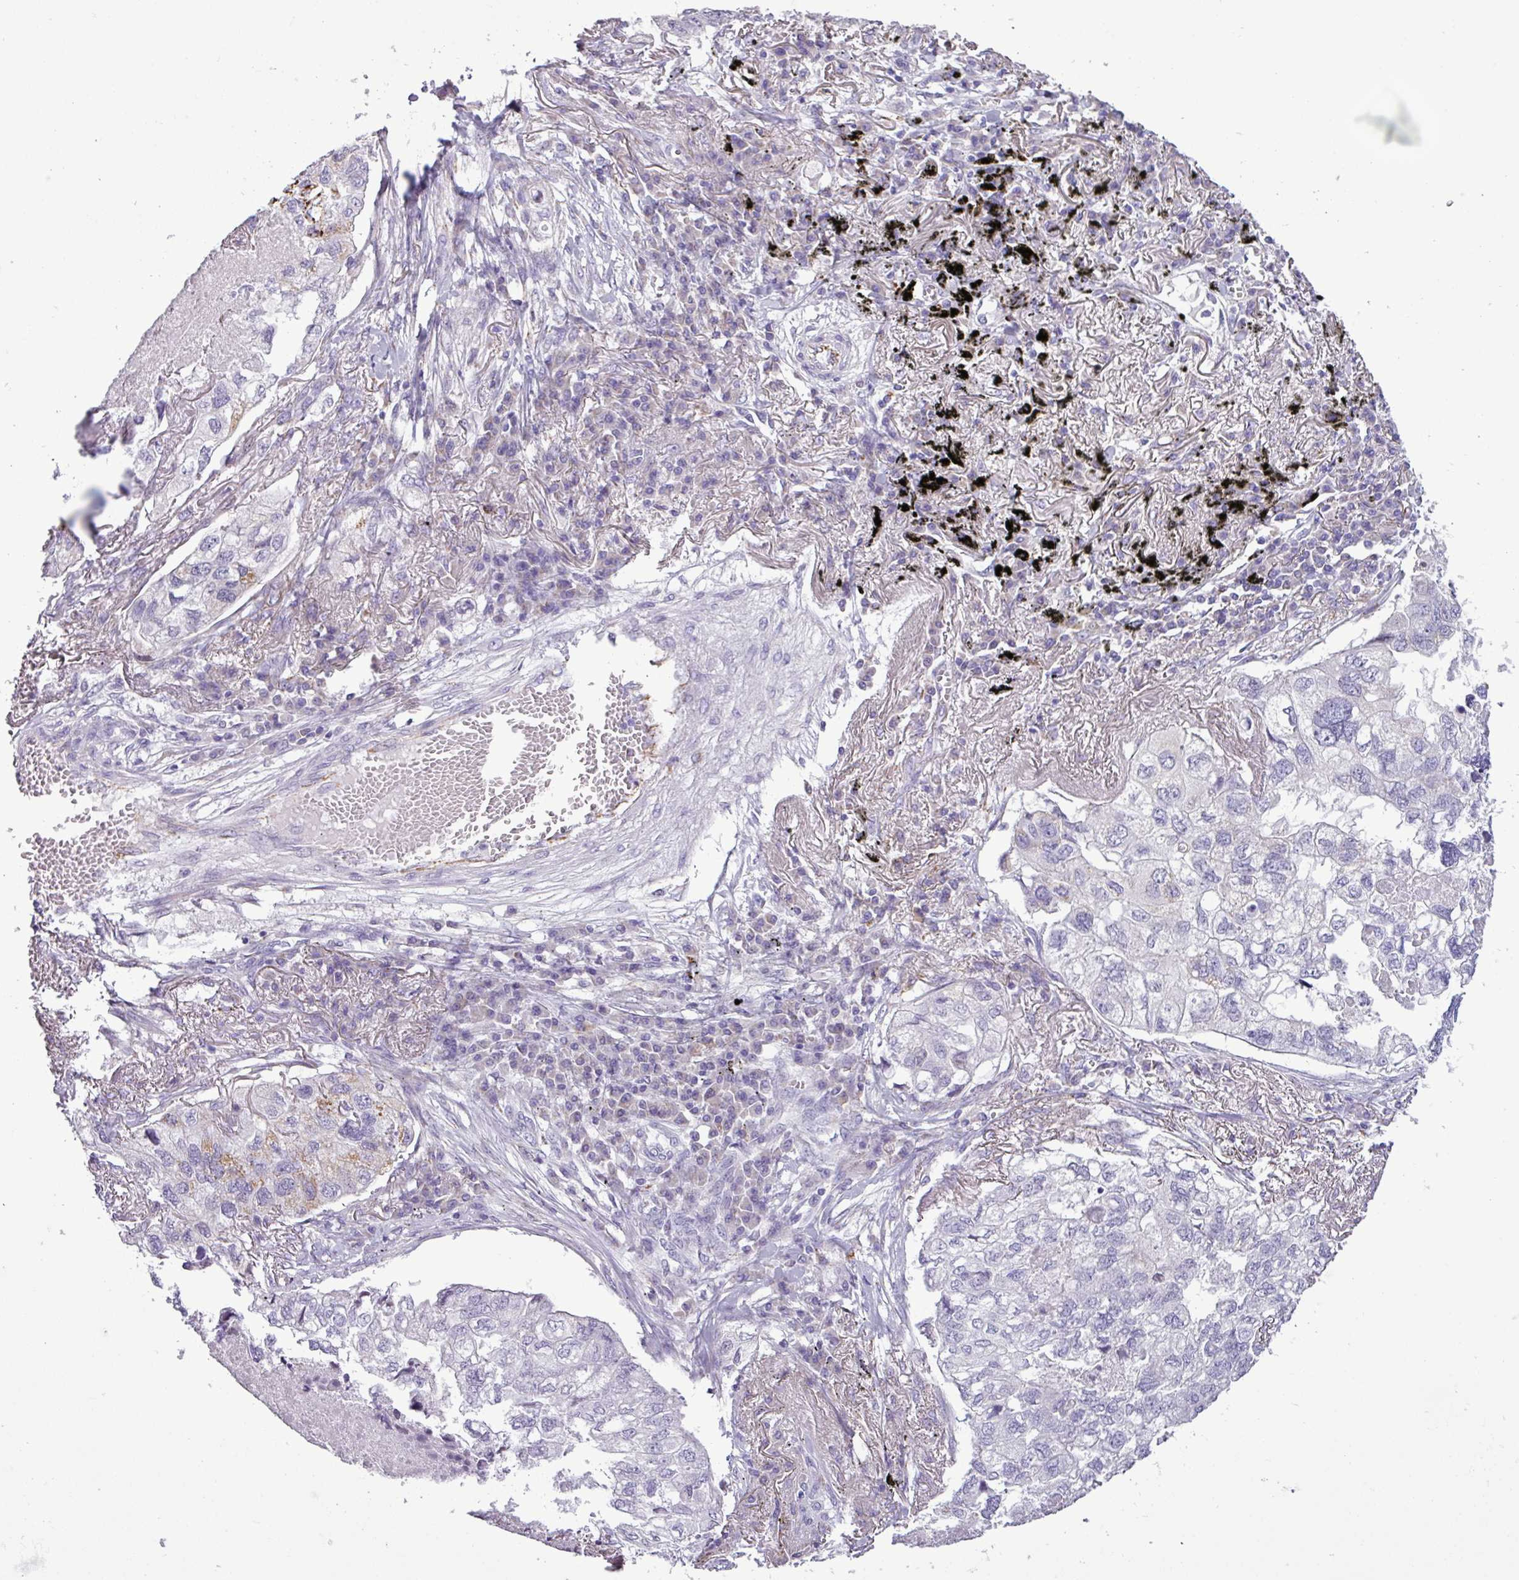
{"staining": {"intensity": "moderate", "quantity": "<25%", "location": "cytoplasmic/membranous"}, "tissue": "lung cancer", "cell_type": "Tumor cells", "image_type": "cancer", "snomed": [{"axis": "morphology", "description": "Adenocarcinoma, NOS"}, {"axis": "topography", "description": "Lung"}], "caption": "A histopathology image showing moderate cytoplasmic/membranous staining in about <25% of tumor cells in lung cancer (adenocarcinoma), as visualized by brown immunohistochemical staining.", "gene": "ZNF667", "patient": {"sex": "male", "age": 65}}